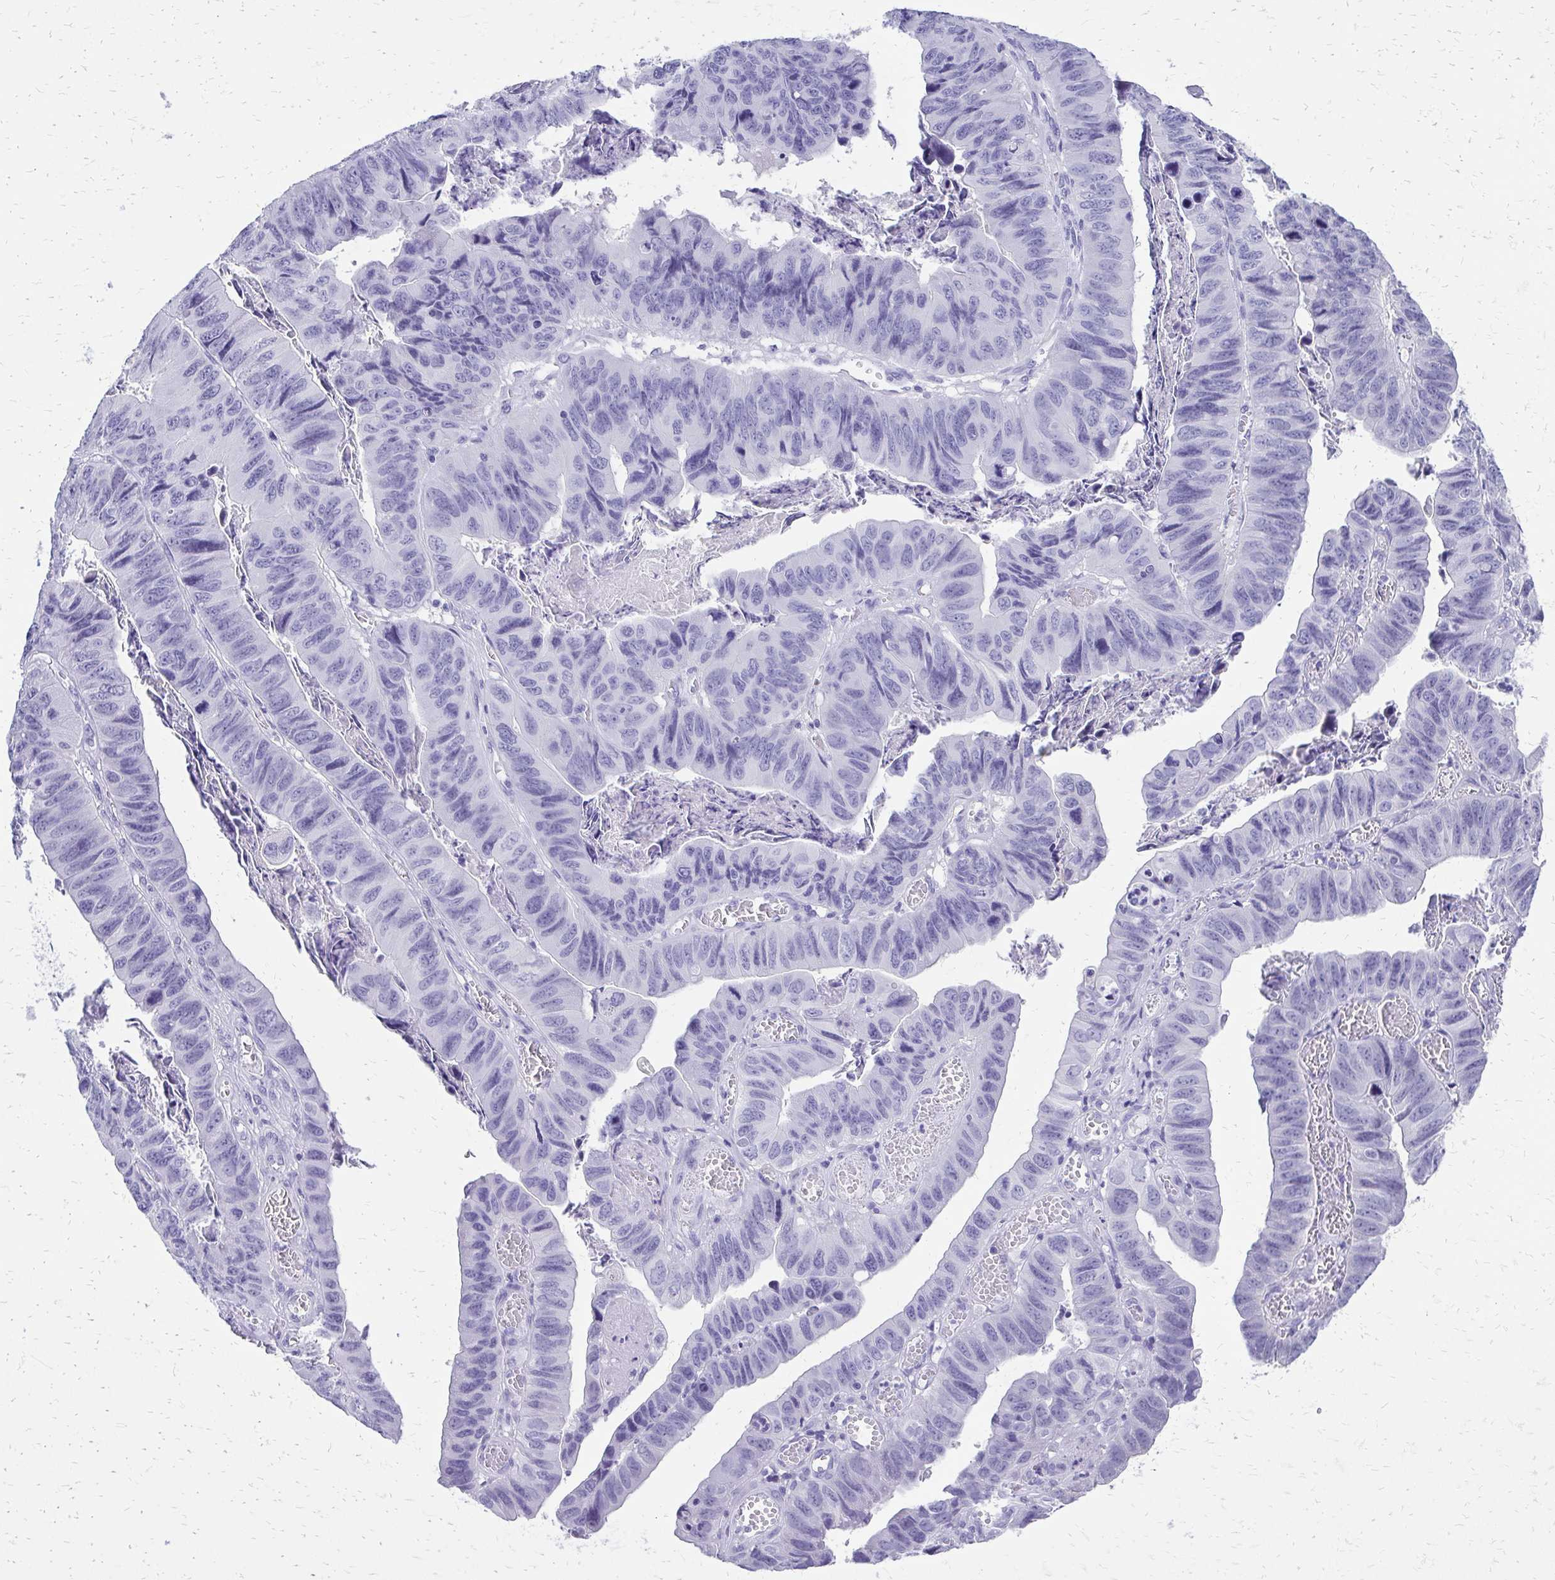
{"staining": {"intensity": "negative", "quantity": "none", "location": "none"}, "tissue": "stomach cancer", "cell_type": "Tumor cells", "image_type": "cancer", "snomed": [{"axis": "morphology", "description": "Adenocarcinoma, NOS"}, {"axis": "topography", "description": "Stomach, lower"}], "caption": "The image demonstrates no significant staining in tumor cells of stomach adenocarcinoma. (DAB (3,3'-diaminobenzidine) immunohistochemistry (IHC), high magnification).", "gene": "SLC32A1", "patient": {"sex": "male", "age": 77}}